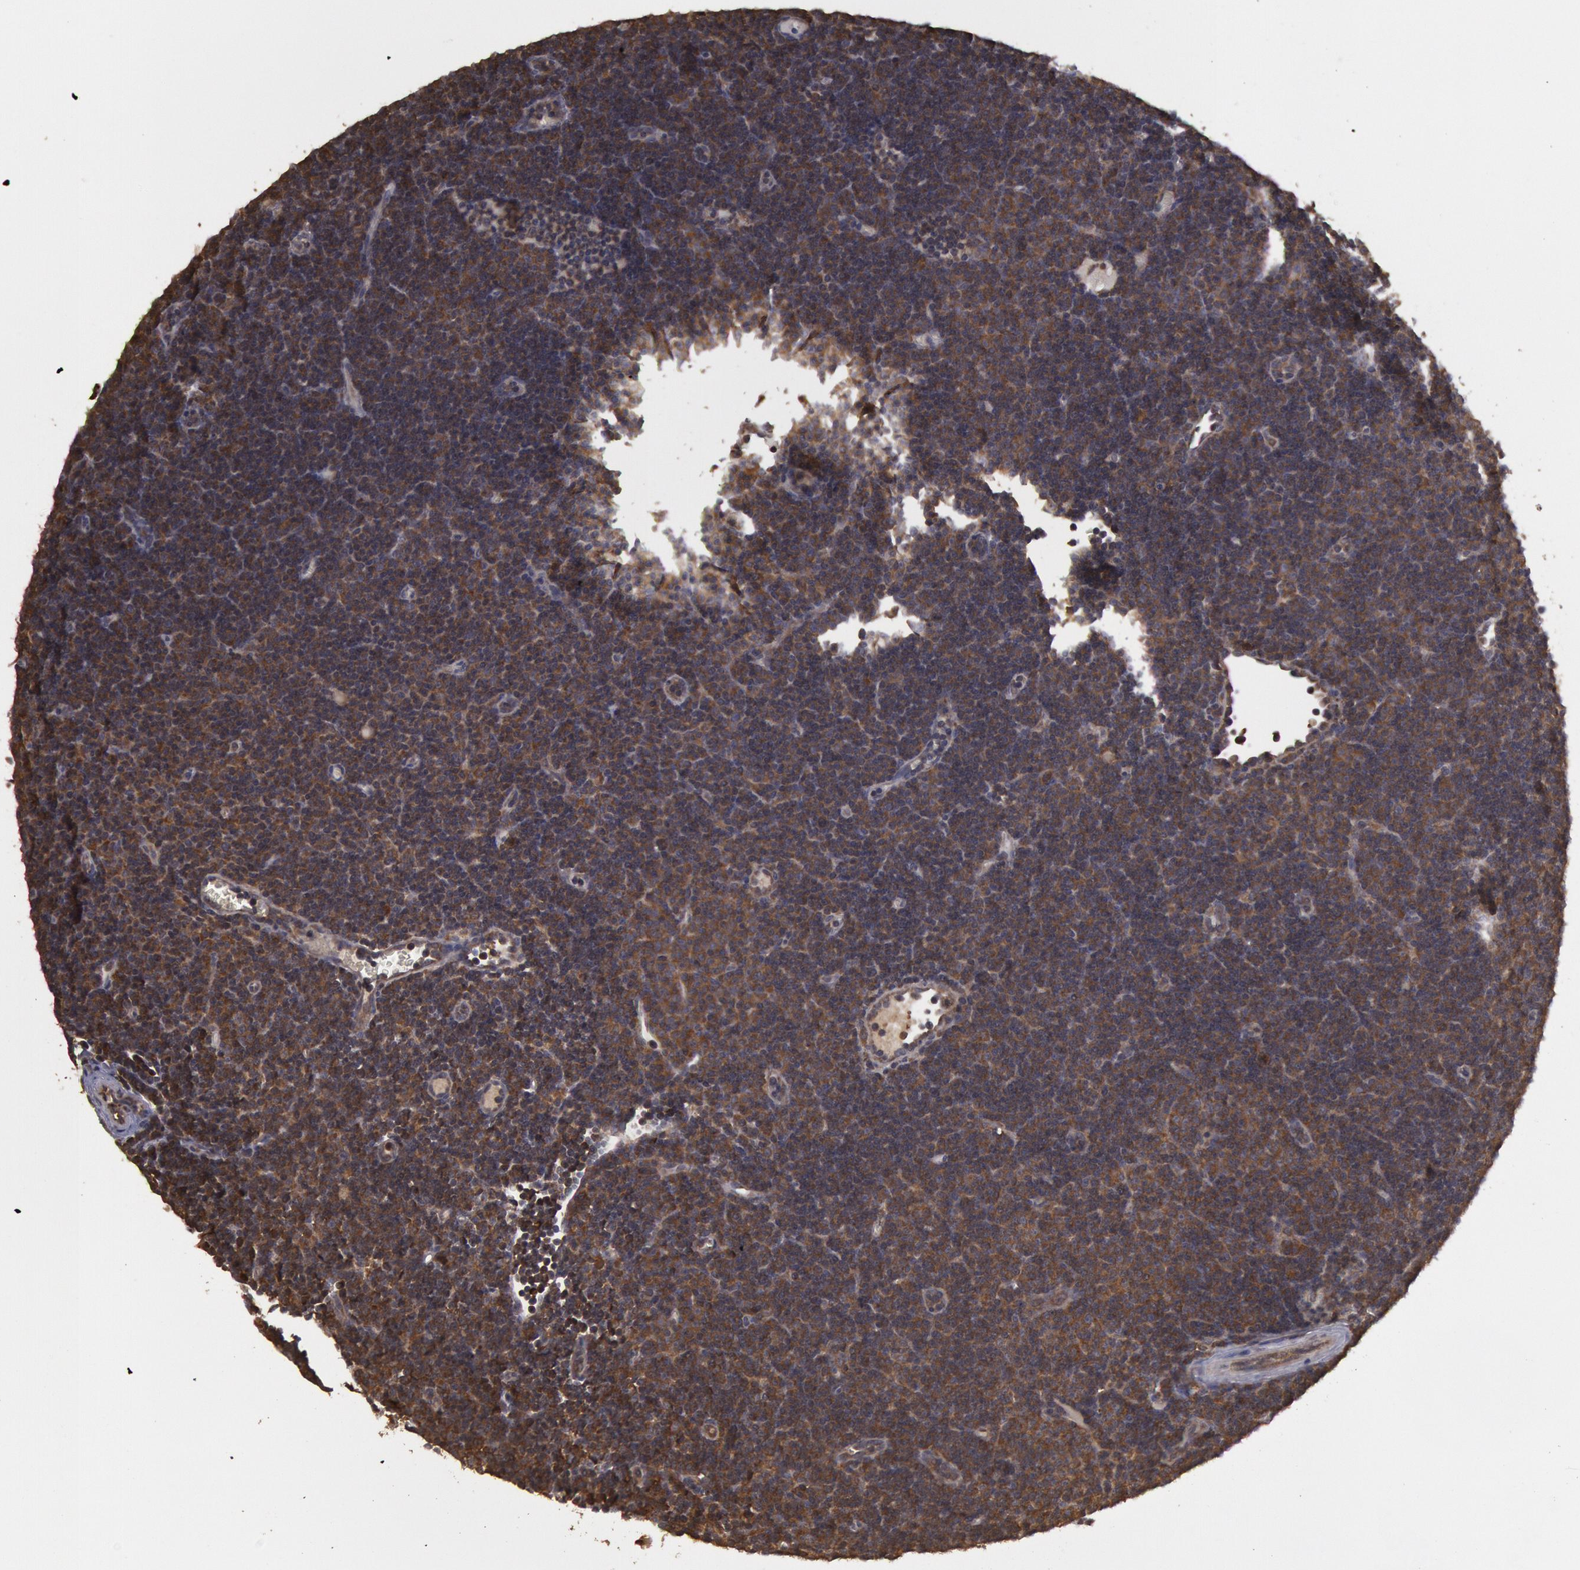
{"staining": {"intensity": "moderate", "quantity": ">75%", "location": "cytoplasmic/membranous,nuclear"}, "tissue": "lymphoma", "cell_type": "Tumor cells", "image_type": "cancer", "snomed": [{"axis": "morphology", "description": "Malignant lymphoma, non-Hodgkin's type, Low grade"}, {"axis": "topography", "description": "Lymph node"}], "caption": "Immunohistochemistry photomicrograph of neoplastic tissue: human lymphoma stained using immunohistochemistry reveals medium levels of moderate protein expression localized specifically in the cytoplasmic/membranous and nuclear of tumor cells, appearing as a cytoplasmic/membranous and nuclear brown color.", "gene": "USP14", "patient": {"sex": "male", "age": 57}}